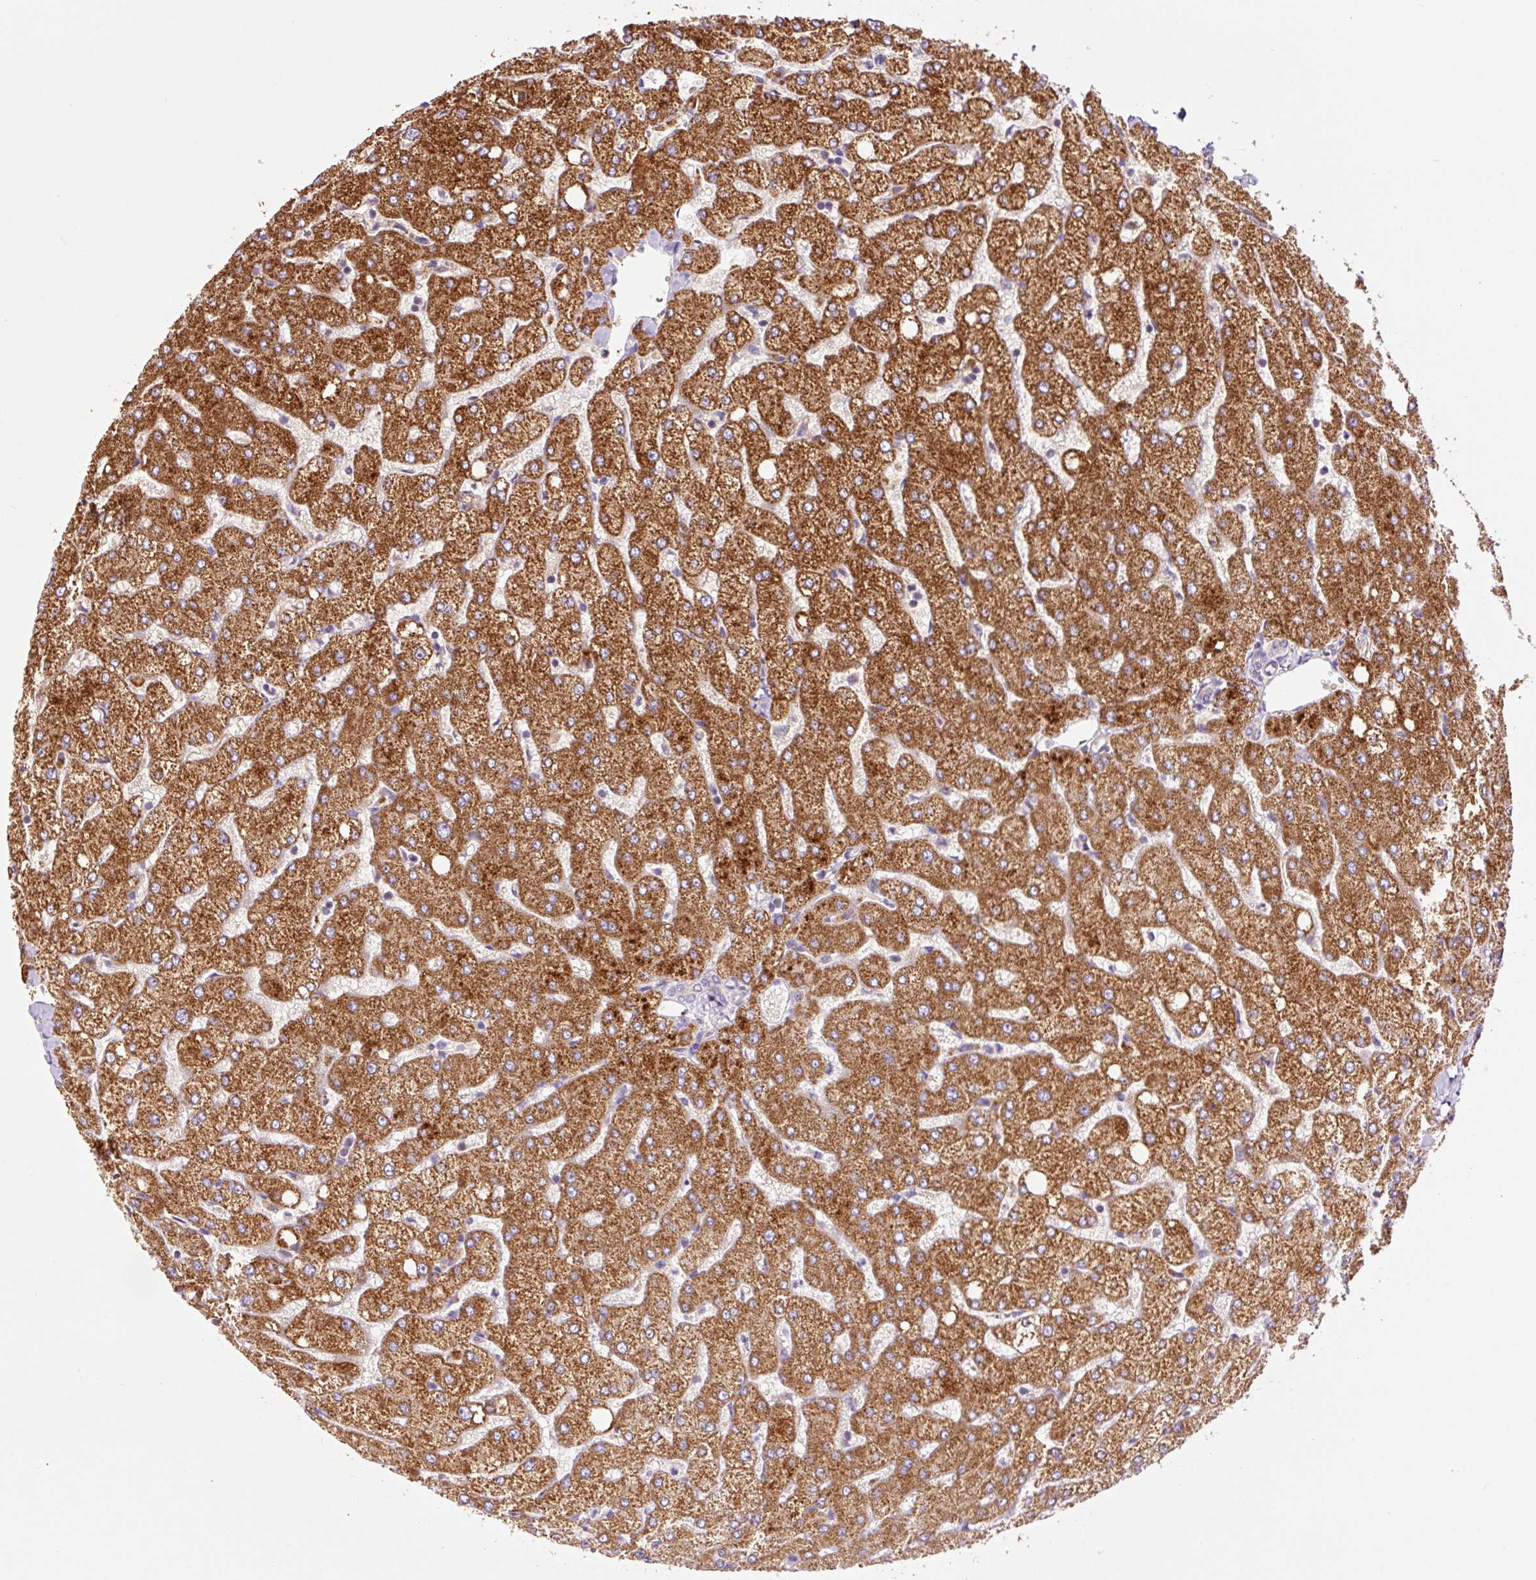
{"staining": {"intensity": "negative", "quantity": "none", "location": "none"}, "tissue": "liver", "cell_type": "Cholangiocytes", "image_type": "normal", "snomed": [{"axis": "morphology", "description": "Normal tissue, NOS"}, {"axis": "topography", "description": "Liver"}], "caption": "Image shows no significant protein staining in cholangiocytes of unremarkable liver.", "gene": "PCK2", "patient": {"sex": "female", "age": 54}}